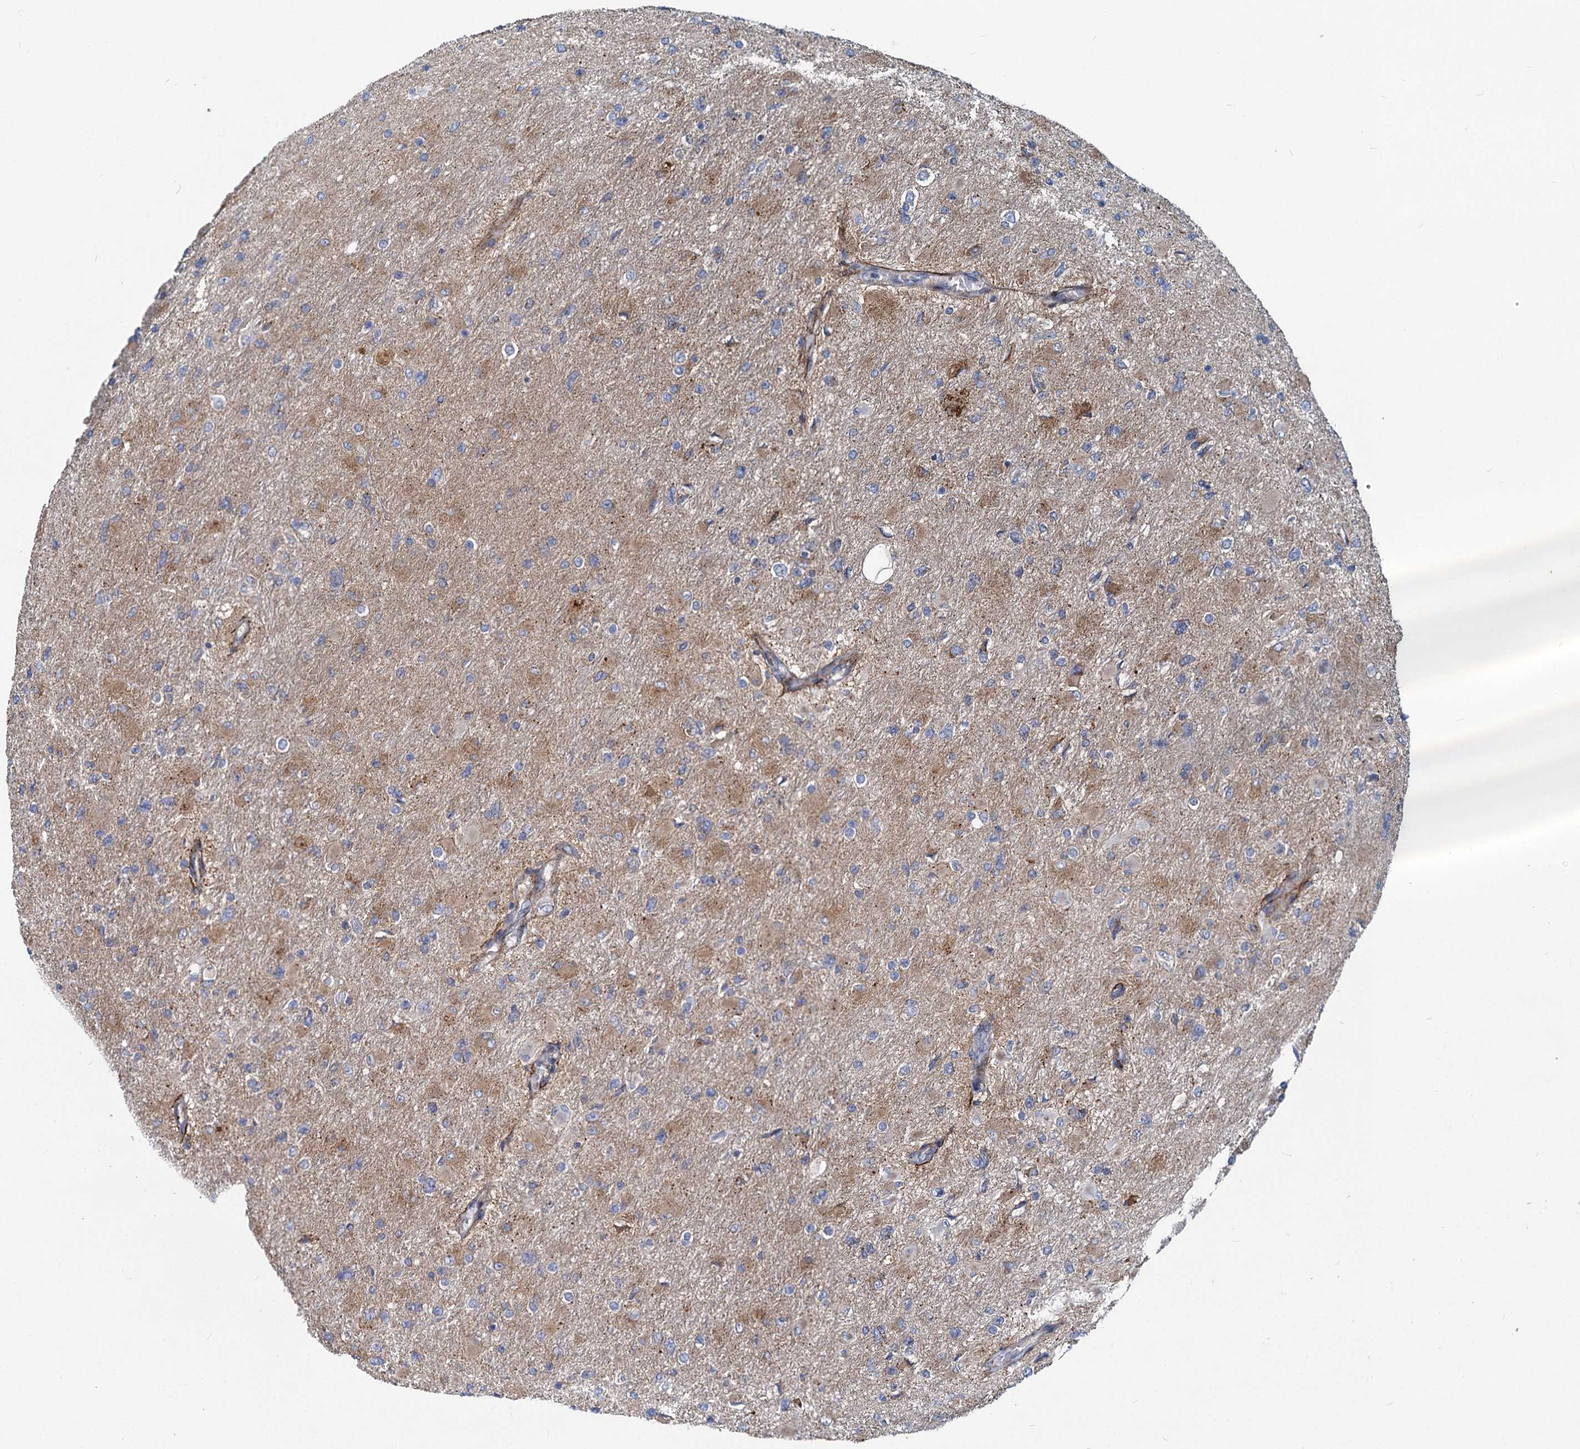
{"staining": {"intensity": "weak", "quantity": "25%-75%", "location": "cytoplasmic/membranous"}, "tissue": "glioma", "cell_type": "Tumor cells", "image_type": "cancer", "snomed": [{"axis": "morphology", "description": "Glioma, malignant, High grade"}, {"axis": "topography", "description": "Cerebral cortex"}], "caption": "Weak cytoplasmic/membranous expression is appreciated in approximately 25%-75% of tumor cells in malignant glioma (high-grade). The protein of interest is shown in brown color, while the nuclei are stained blue.", "gene": "ADCY2", "patient": {"sex": "female", "age": 36}}